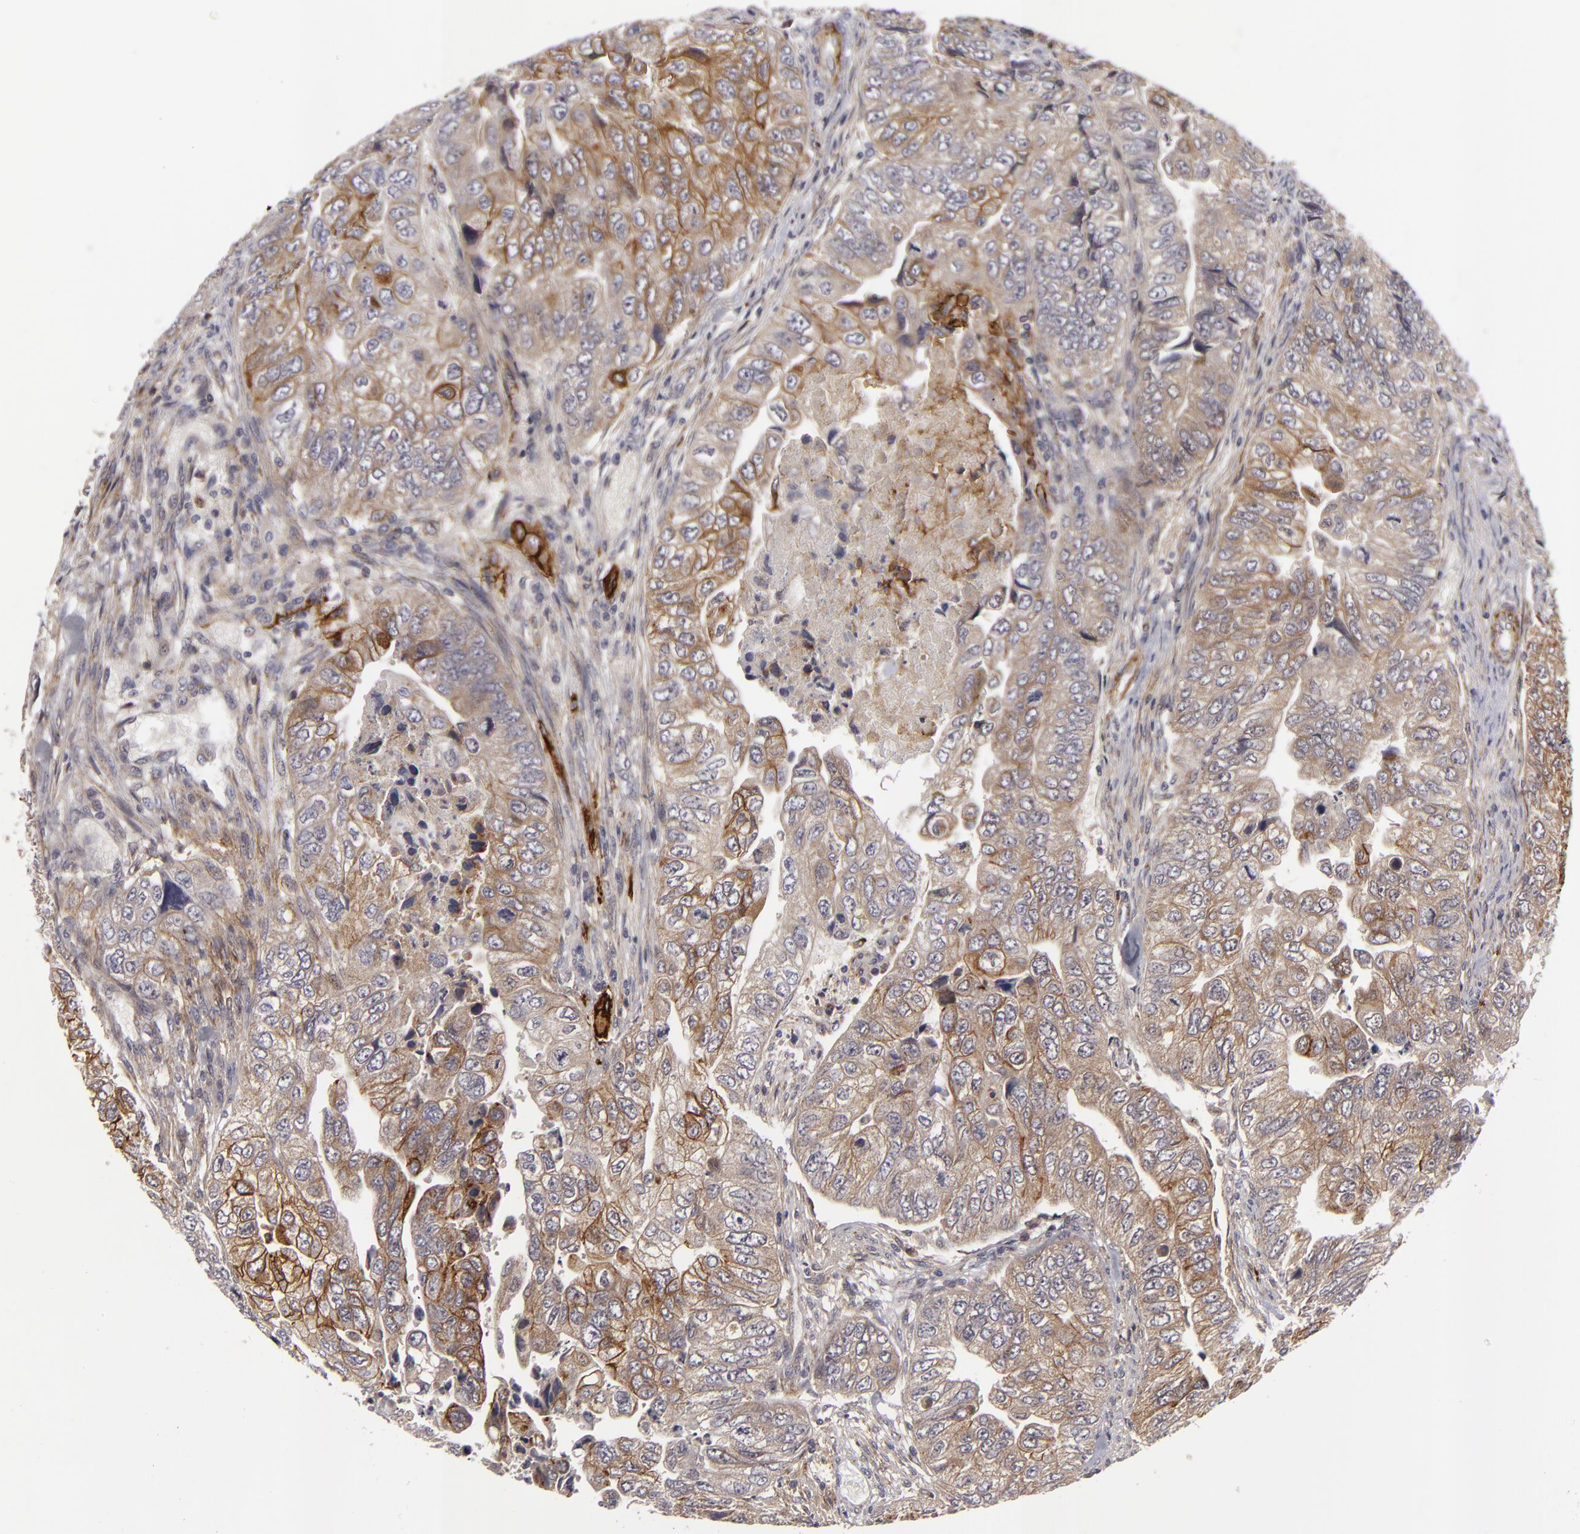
{"staining": {"intensity": "moderate", "quantity": "25%-75%", "location": "cytoplasmic/membranous"}, "tissue": "colorectal cancer", "cell_type": "Tumor cells", "image_type": "cancer", "snomed": [{"axis": "morphology", "description": "Adenocarcinoma, NOS"}, {"axis": "topography", "description": "Colon"}], "caption": "A medium amount of moderate cytoplasmic/membranous staining is appreciated in about 25%-75% of tumor cells in adenocarcinoma (colorectal) tissue.", "gene": "ALCAM", "patient": {"sex": "female", "age": 11}}